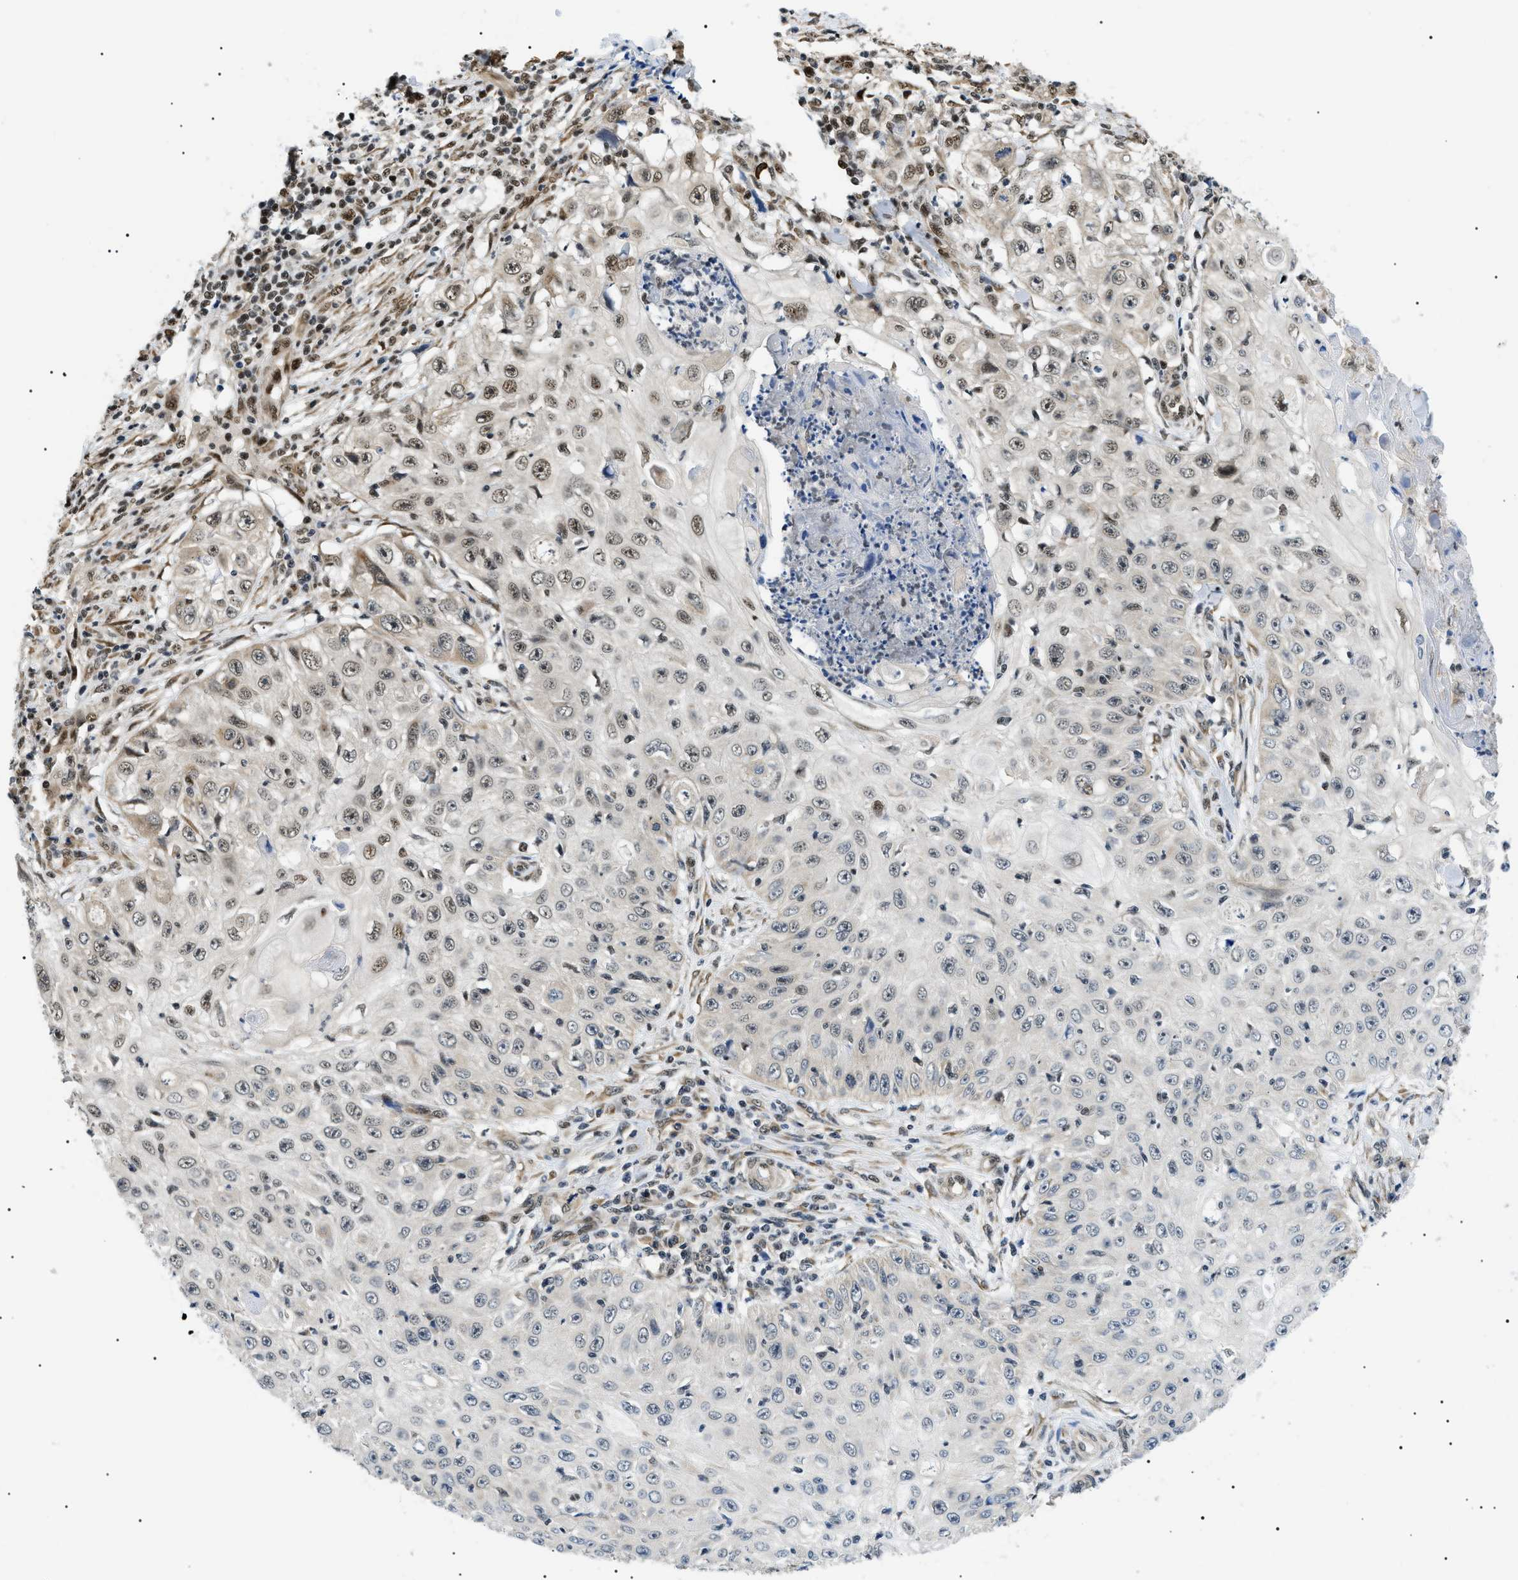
{"staining": {"intensity": "weak", "quantity": "25%-75%", "location": "nuclear"}, "tissue": "skin cancer", "cell_type": "Tumor cells", "image_type": "cancer", "snomed": [{"axis": "morphology", "description": "Squamous cell carcinoma, NOS"}, {"axis": "topography", "description": "Skin"}], "caption": "High-magnification brightfield microscopy of squamous cell carcinoma (skin) stained with DAB (3,3'-diaminobenzidine) (brown) and counterstained with hematoxylin (blue). tumor cells exhibit weak nuclear positivity is identified in approximately25%-75% of cells.", "gene": "CWC25", "patient": {"sex": "male", "age": 86}}